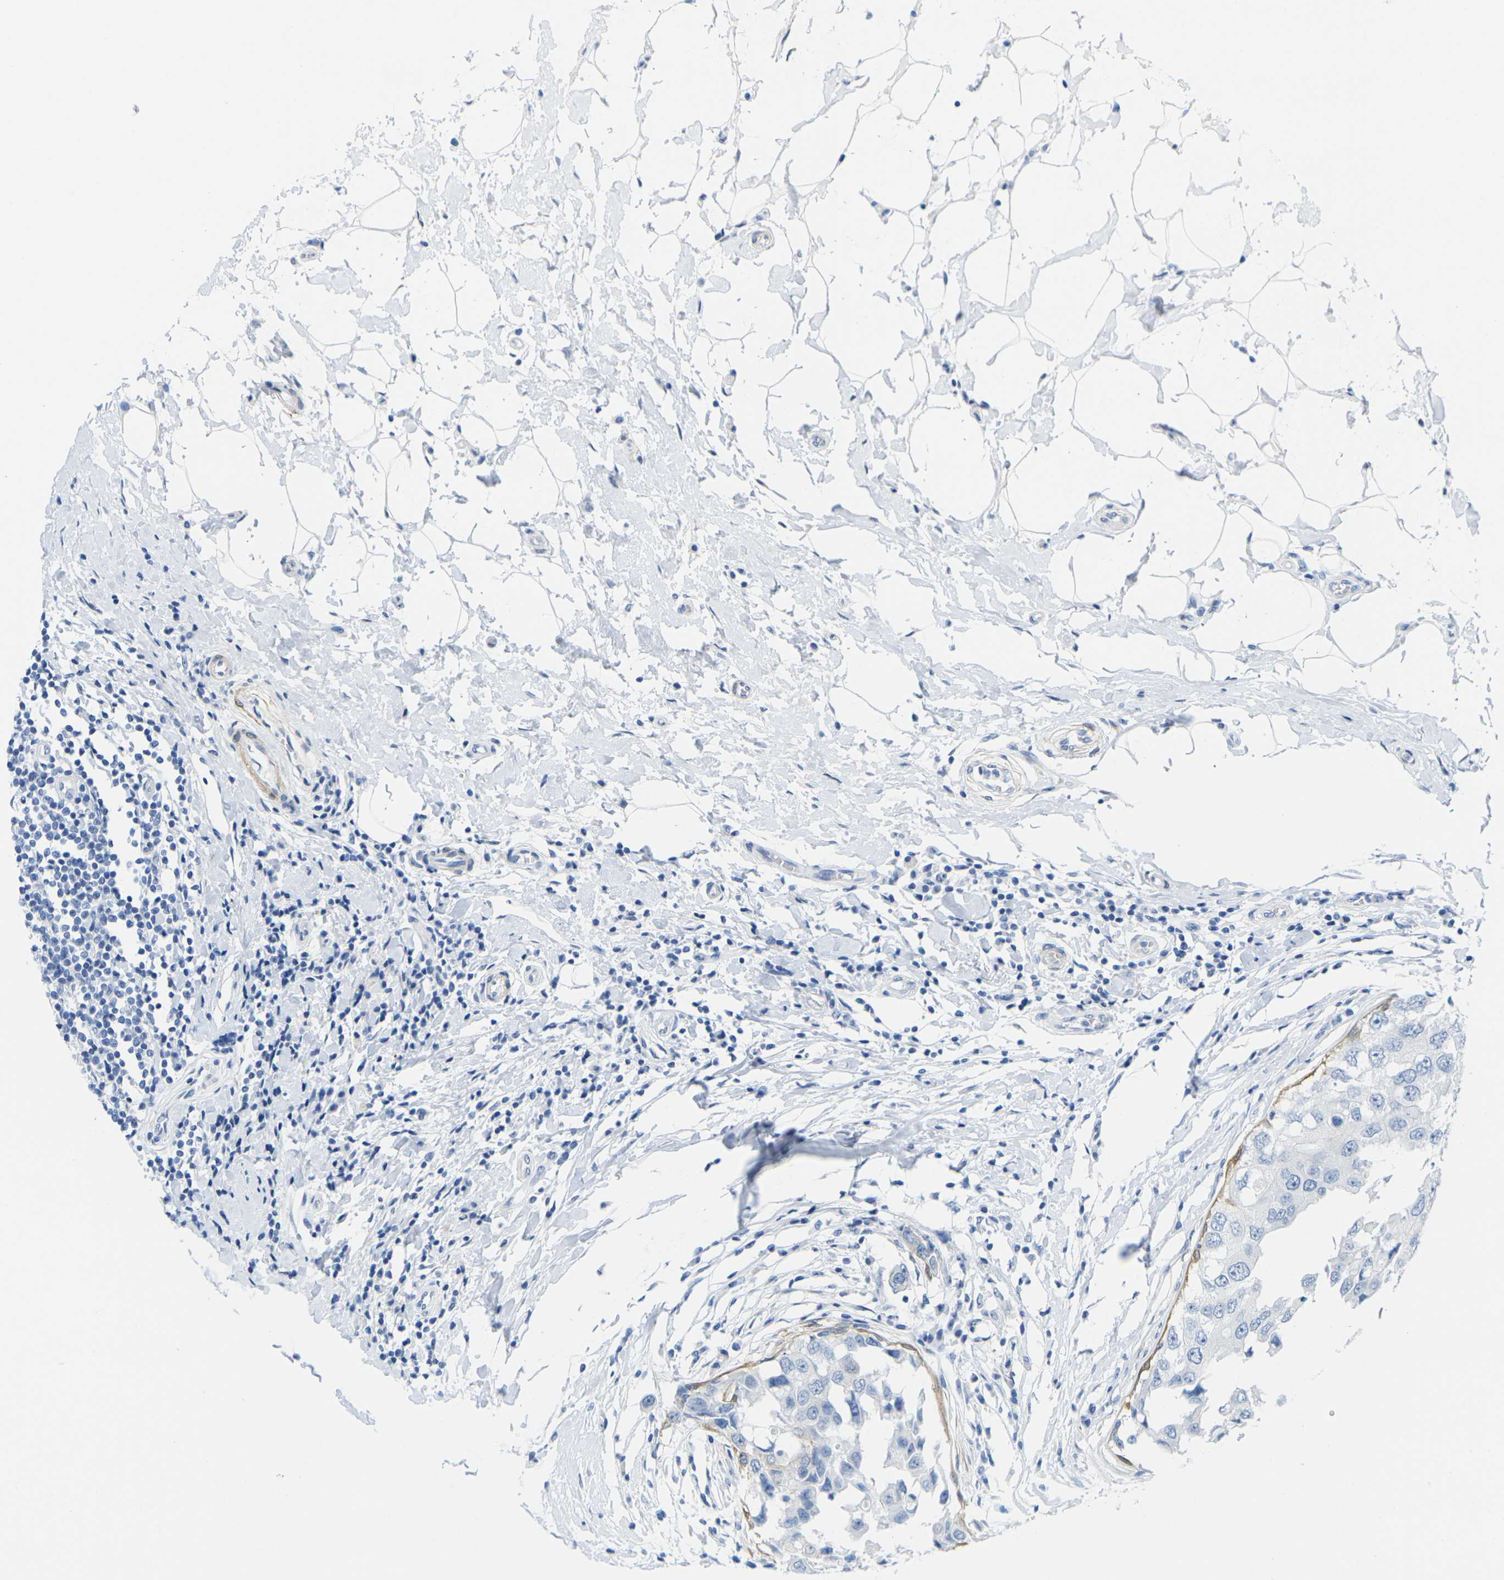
{"staining": {"intensity": "negative", "quantity": "none", "location": "none"}, "tissue": "breast cancer", "cell_type": "Tumor cells", "image_type": "cancer", "snomed": [{"axis": "morphology", "description": "Duct carcinoma"}, {"axis": "topography", "description": "Breast"}], "caption": "Invasive ductal carcinoma (breast) was stained to show a protein in brown. There is no significant staining in tumor cells. (DAB immunohistochemistry, high magnification).", "gene": "CNN1", "patient": {"sex": "female", "age": 27}}